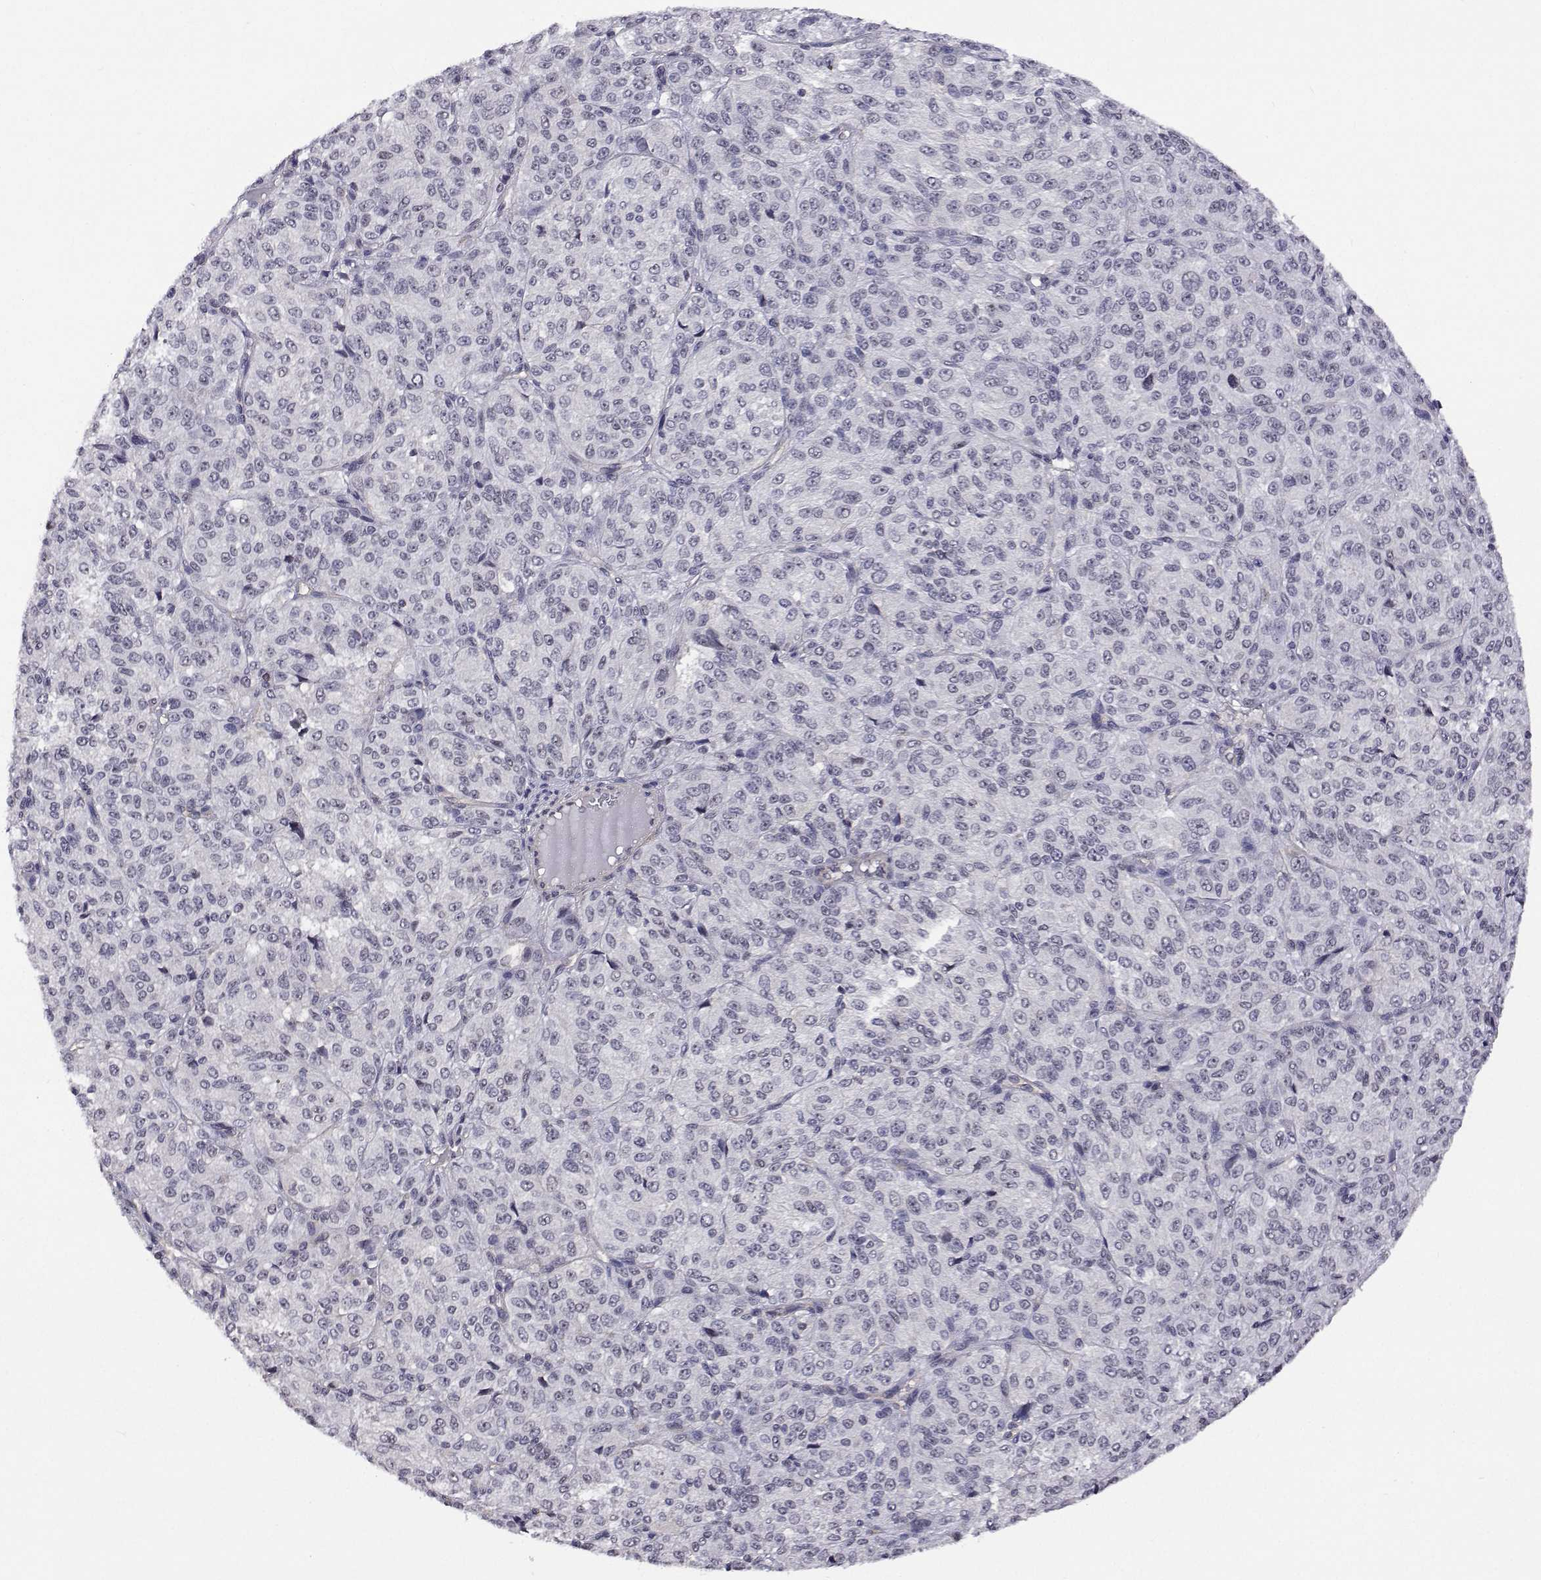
{"staining": {"intensity": "negative", "quantity": "none", "location": "none"}, "tissue": "melanoma", "cell_type": "Tumor cells", "image_type": "cancer", "snomed": [{"axis": "morphology", "description": "Malignant melanoma, Metastatic site"}, {"axis": "topography", "description": "Brain"}], "caption": "Tumor cells show no significant protein positivity in melanoma.", "gene": "NHP2", "patient": {"sex": "female", "age": 56}}